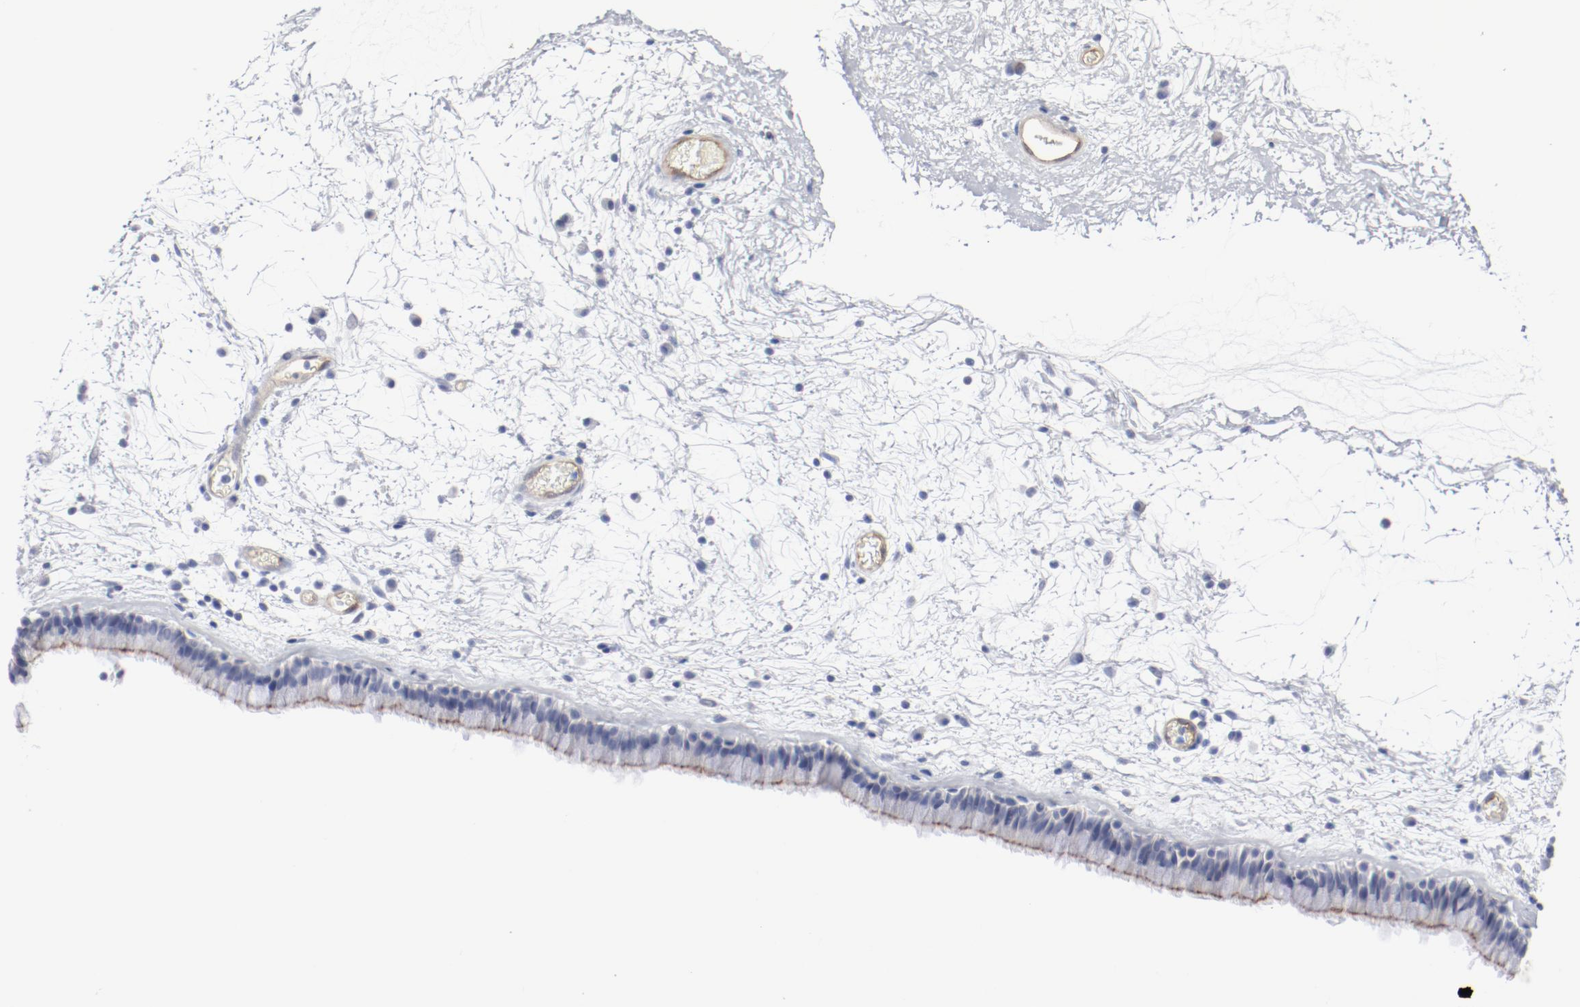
{"staining": {"intensity": "moderate", "quantity": ">75%", "location": "cytoplasmic/membranous"}, "tissue": "nasopharynx", "cell_type": "Respiratory epithelial cells", "image_type": "normal", "snomed": [{"axis": "morphology", "description": "Normal tissue, NOS"}, {"axis": "morphology", "description": "Inflammation, NOS"}, {"axis": "topography", "description": "Nasopharynx"}], "caption": "Immunohistochemistry image of normal nasopharynx: human nasopharynx stained using immunohistochemistry (IHC) shows medium levels of moderate protein expression localized specifically in the cytoplasmic/membranous of respiratory epithelial cells, appearing as a cytoplasmic/membranous brown color.", "gene": "SHANK3", "patient": {"sex": "male", "age": 48}}